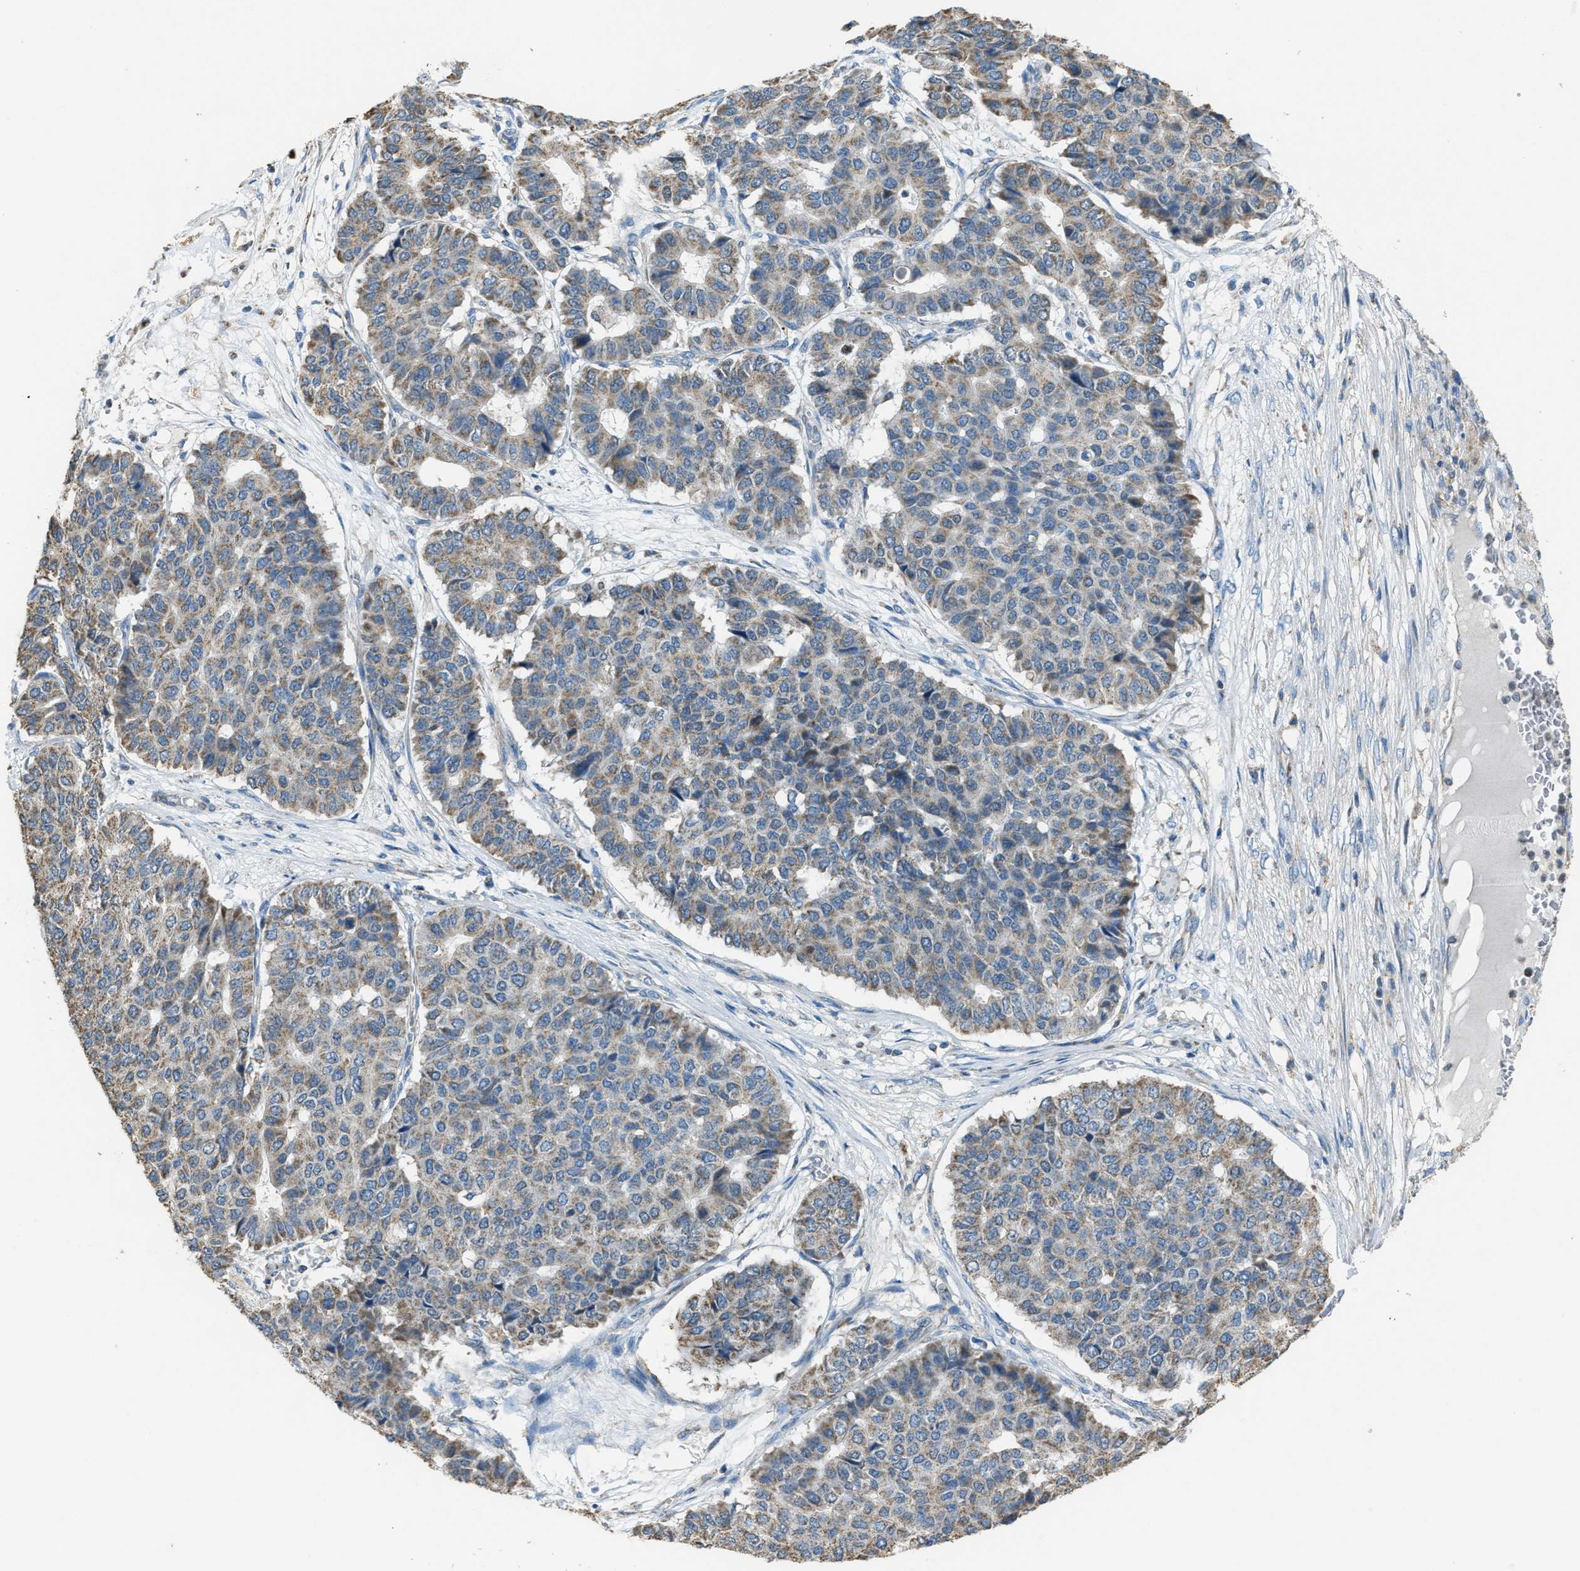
{"staining": {"intensity": "weak", "quantity": ">75%", "location": "cytoplasmic/membranous"}, "tissue": "pancreatic cancer", "cell_type": "Tumor cells", "image_type": "cancer", "snomed": [{"axis": "morphology", "description": "Adenocarcinoma, NOS"}, {"axis": "topography", "description": "Pancreas"}], "caption": "Human pancreatic cancer (adenocarcinoma) stained with a brown dye displays weak cytoplasmic/membranous positive staining in about >75% of tumor cells.", "gene": "SLC25A11", "patient": {"sex": "male", "age": 50}}